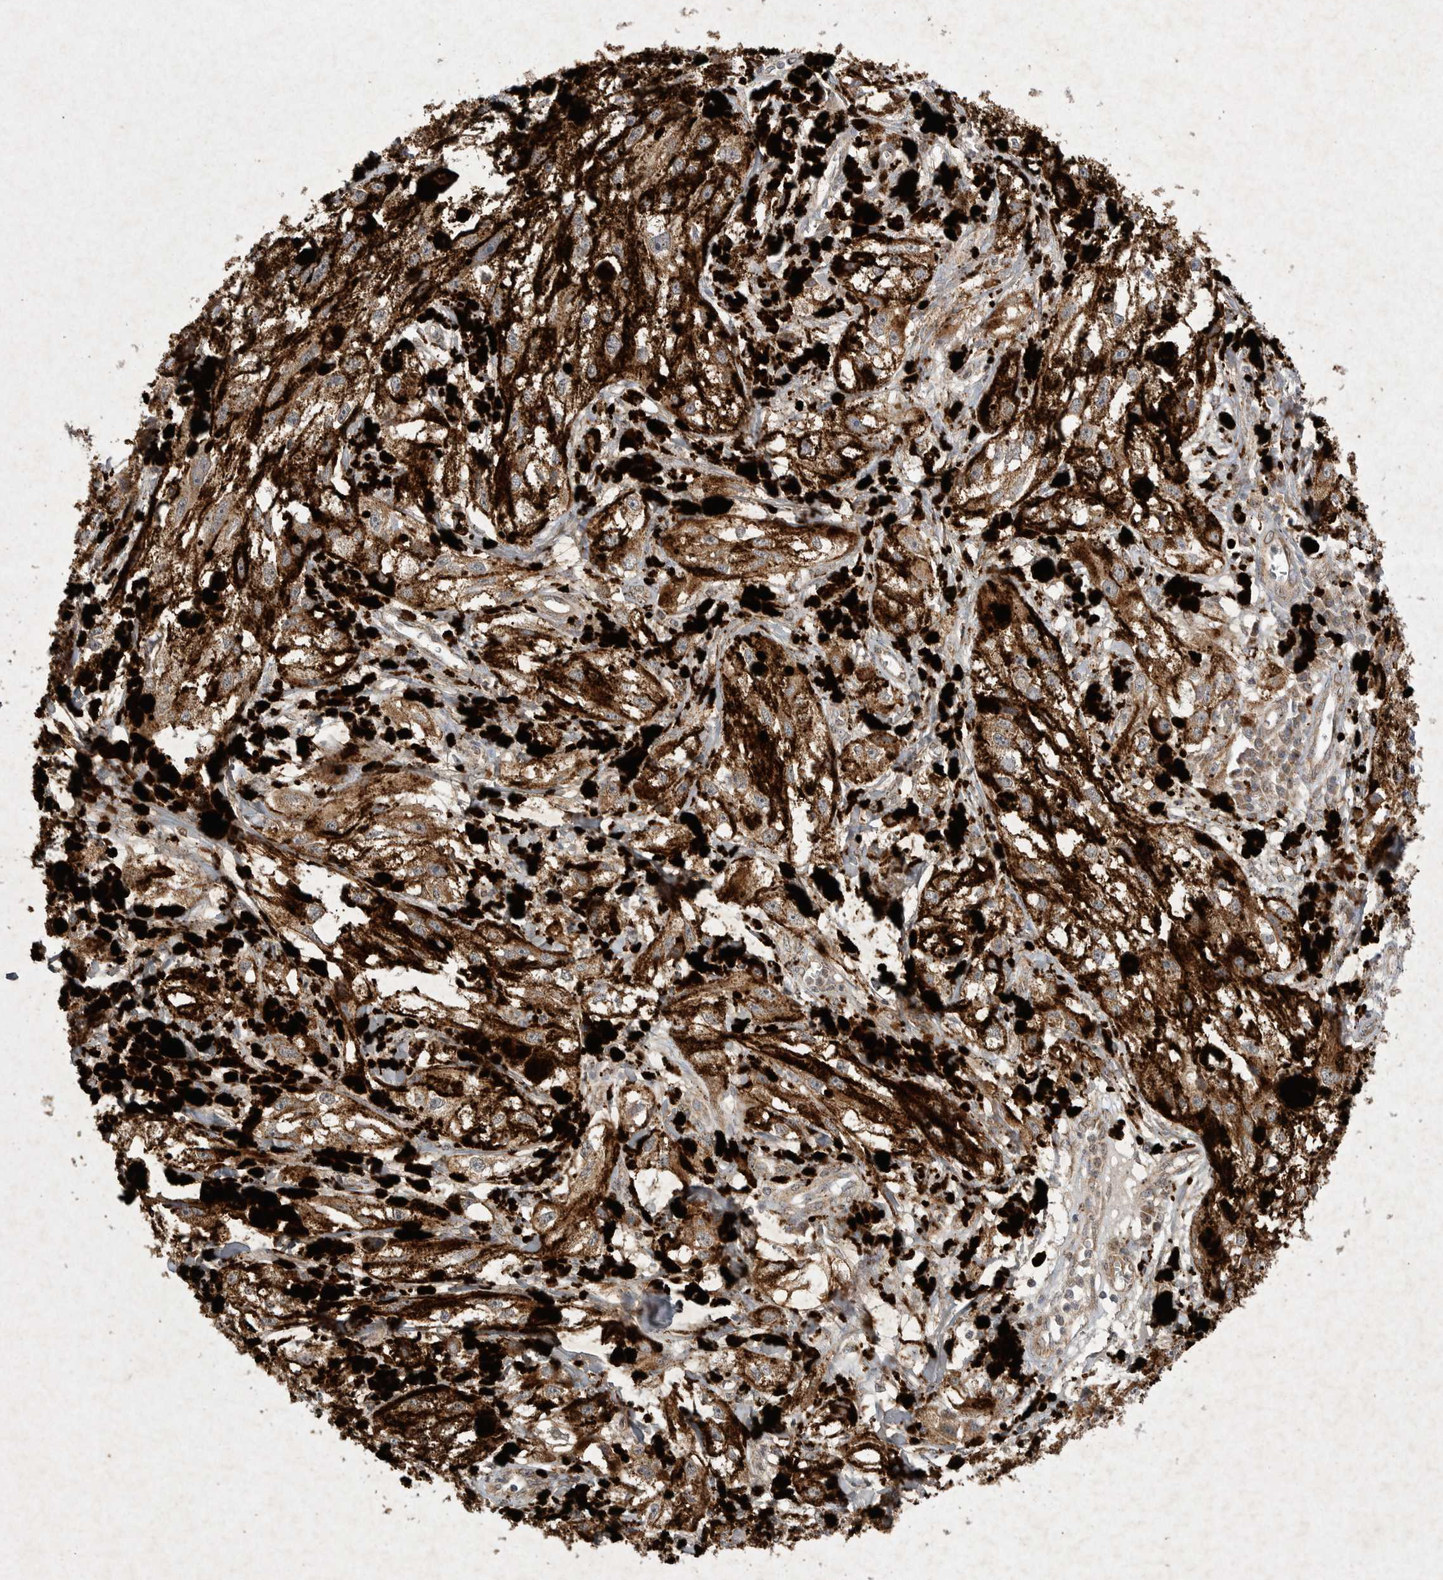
{"staining": {"intensity": "moderate", "quantity": ">75%", "location": "cytoplasmic/membranous"}, "tissue": "melanoma", "cell_type": "Tumor cells", "image_type": "cancer", "snomed": [{"axis": "morphology", "description": "Malignant melanoma, NOS"}, {"axis": "topography", "description": "Skin"}], "caption": "IHC histopathology image of neoplastic tissue: human malignant melanoma stained using immunohistochemistry shows medium levels of moderate protein expression localized specifically in the cytoplasmic/membranous of tumor cells, appearing as a cytoplasmic/membranous brown color.", "gene": "DDR1", "patient": {"sex": "male", "age": 88}}